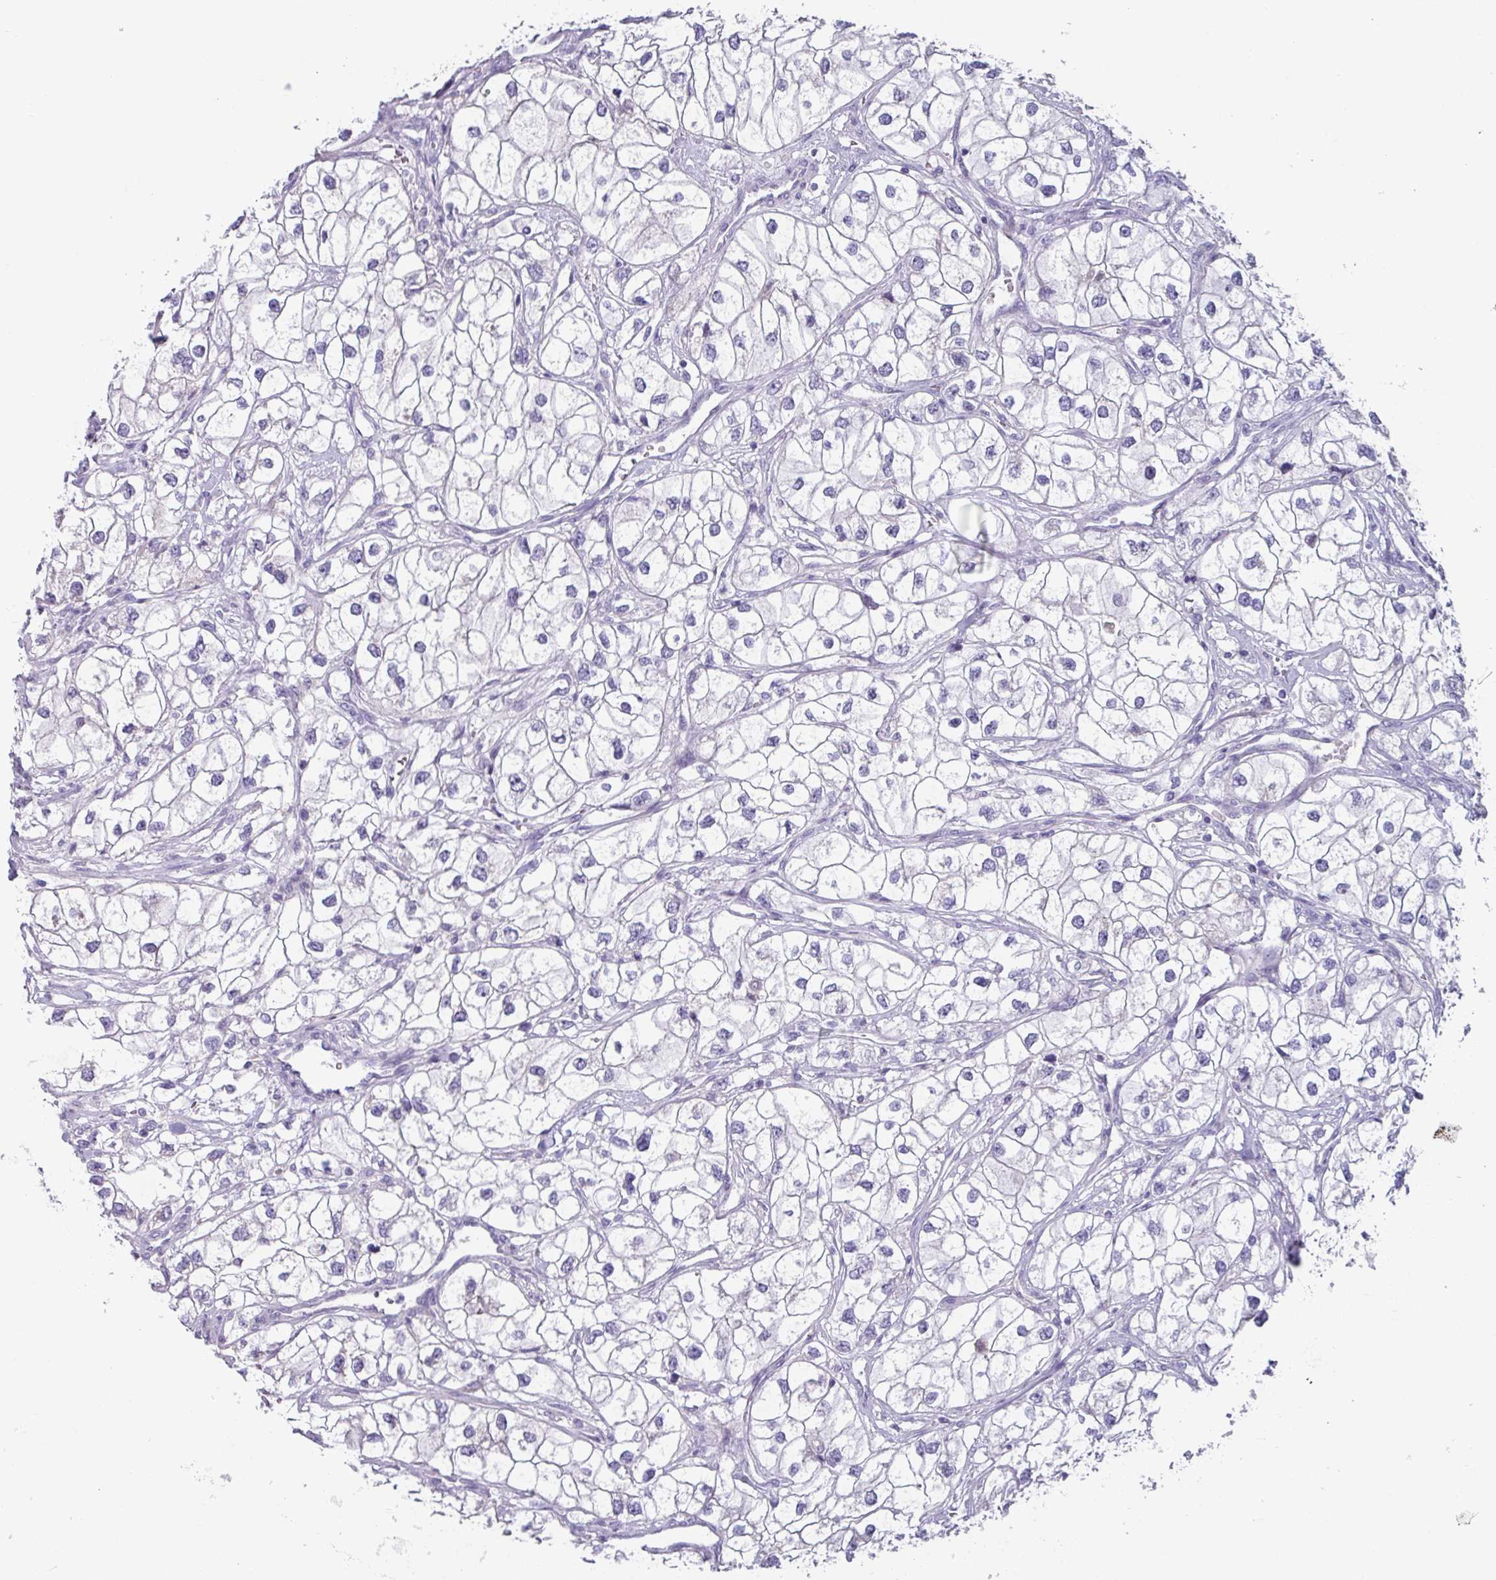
{"staining": {"intensity": "negative", "quantity": "none", "location": "none"}, "tissue": "renal cancer", "cell_type": "Tumor cells", "image_type": "cancer", "snomed": [{"axis": "morphology", "description": "Adenocarcinoma, NOS"}, {"axis": "topography", "description": "Kidney"}], "caption": "Micrograph shows no protein positivity in tumor cells of renal cancer (adenocarcinoma) tissue.", "gene": "OR2T10", "patient": {"sex": "male", "age": 59}}